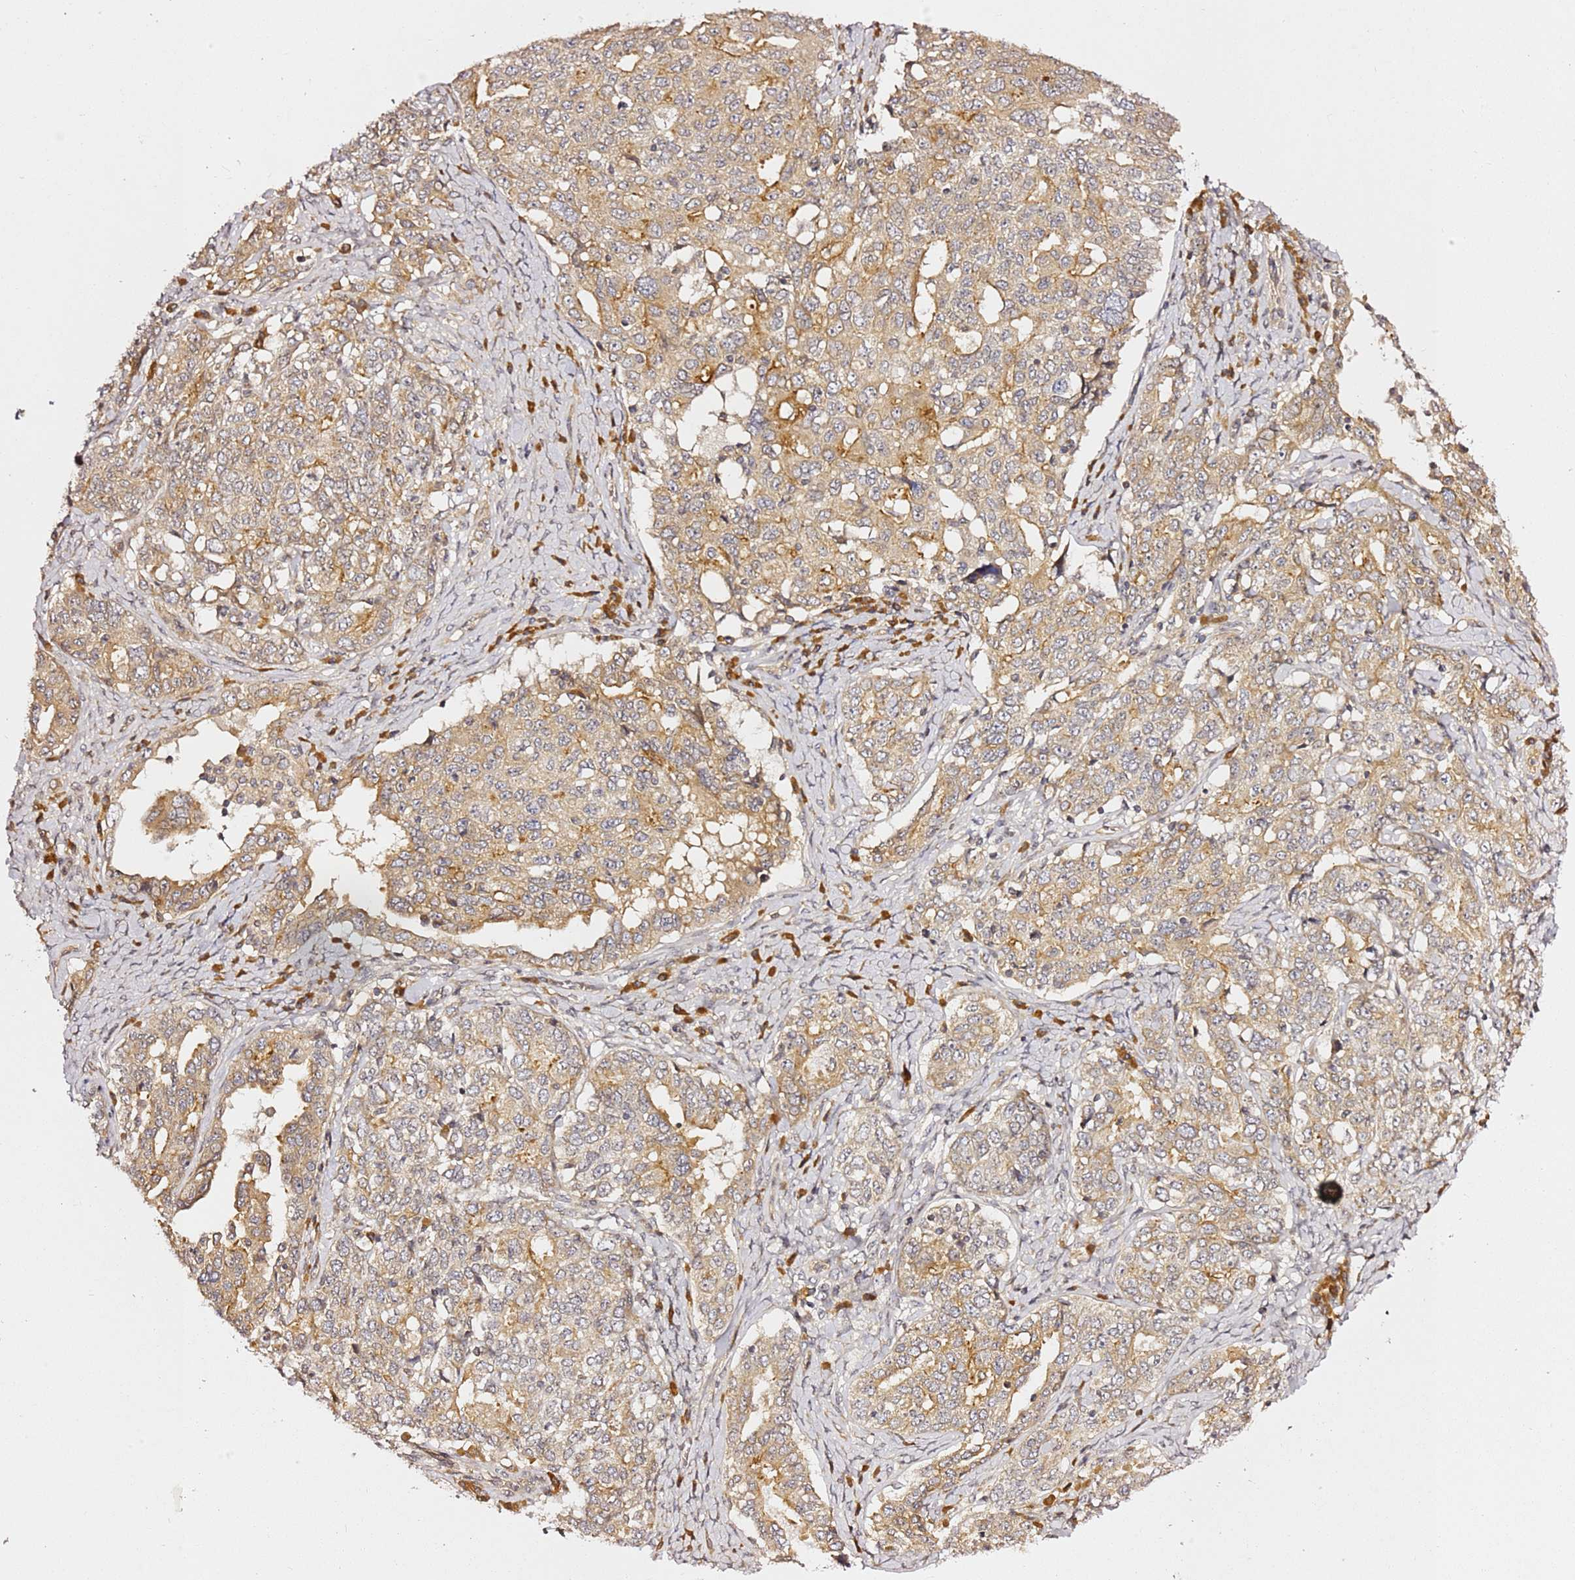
{"staining": {"intensity": "moderate", "quantity": ">75%", "location": "cytoplasmic/membranous"}, "tissue": "ovarian cancer", "cell_type": "Tumor cells", "image_type": "cancer", "snomed": [{"axis": "morphology", "description": "Carcinoma, endometroid"}, {"axis": "topography", "description": "Ovary"}], "caption": "Immunohistochemical staining of human ovarian cancer displays medium levels of moderate cytoplasmic/membranous protein staining in about >75% of tumor cells.", "gene": "OSBPL2", "patient": {"sex": "female", "age": 62}}